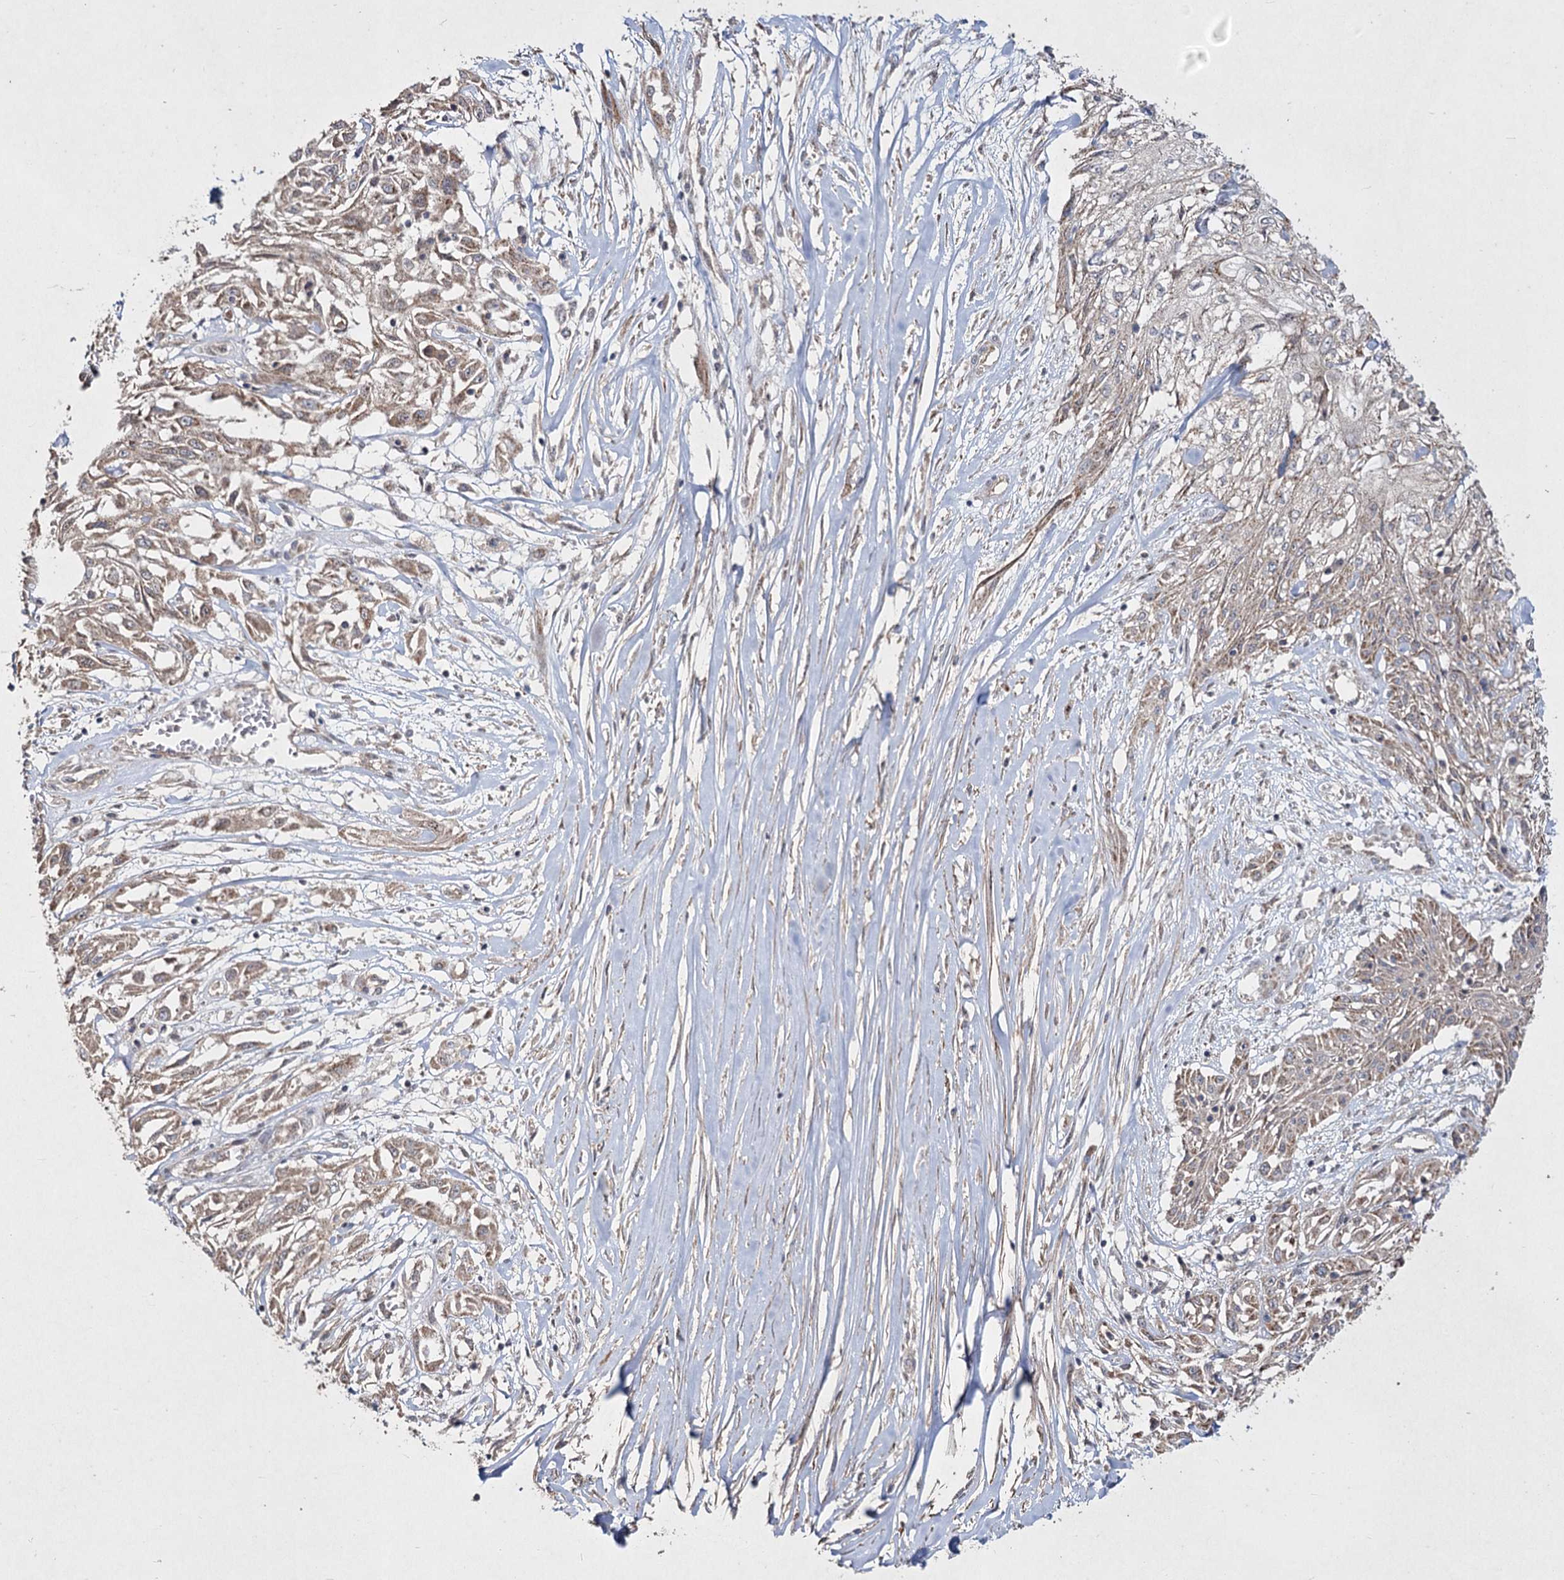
{"staining": {"intensity": "weak", "quantity": ">75%", "location": "cytoplasmic/membranous"}, "tissue": "skin cancer", "cell_type": "Tumor cells", "image_type": "cancer", "snomed": [{"axis": "morphology", "description": "Squamous cell carcinoma, NOS"}, {"axis": "morphology", "description": "Squamous cell carcinoma, metastatic, NOS"}, {"axis": "topography", "description": "Skin"}, {"axis": "topography", "description": "Lymph node"}], "caption": "Protein staining by IHC demonstrates weak cytoplasmic/membranous staining in about >75% of tumor cells in skin cancer.", "gene": "SH3TC1", "patient": {"sex": "male", "age": 75}}